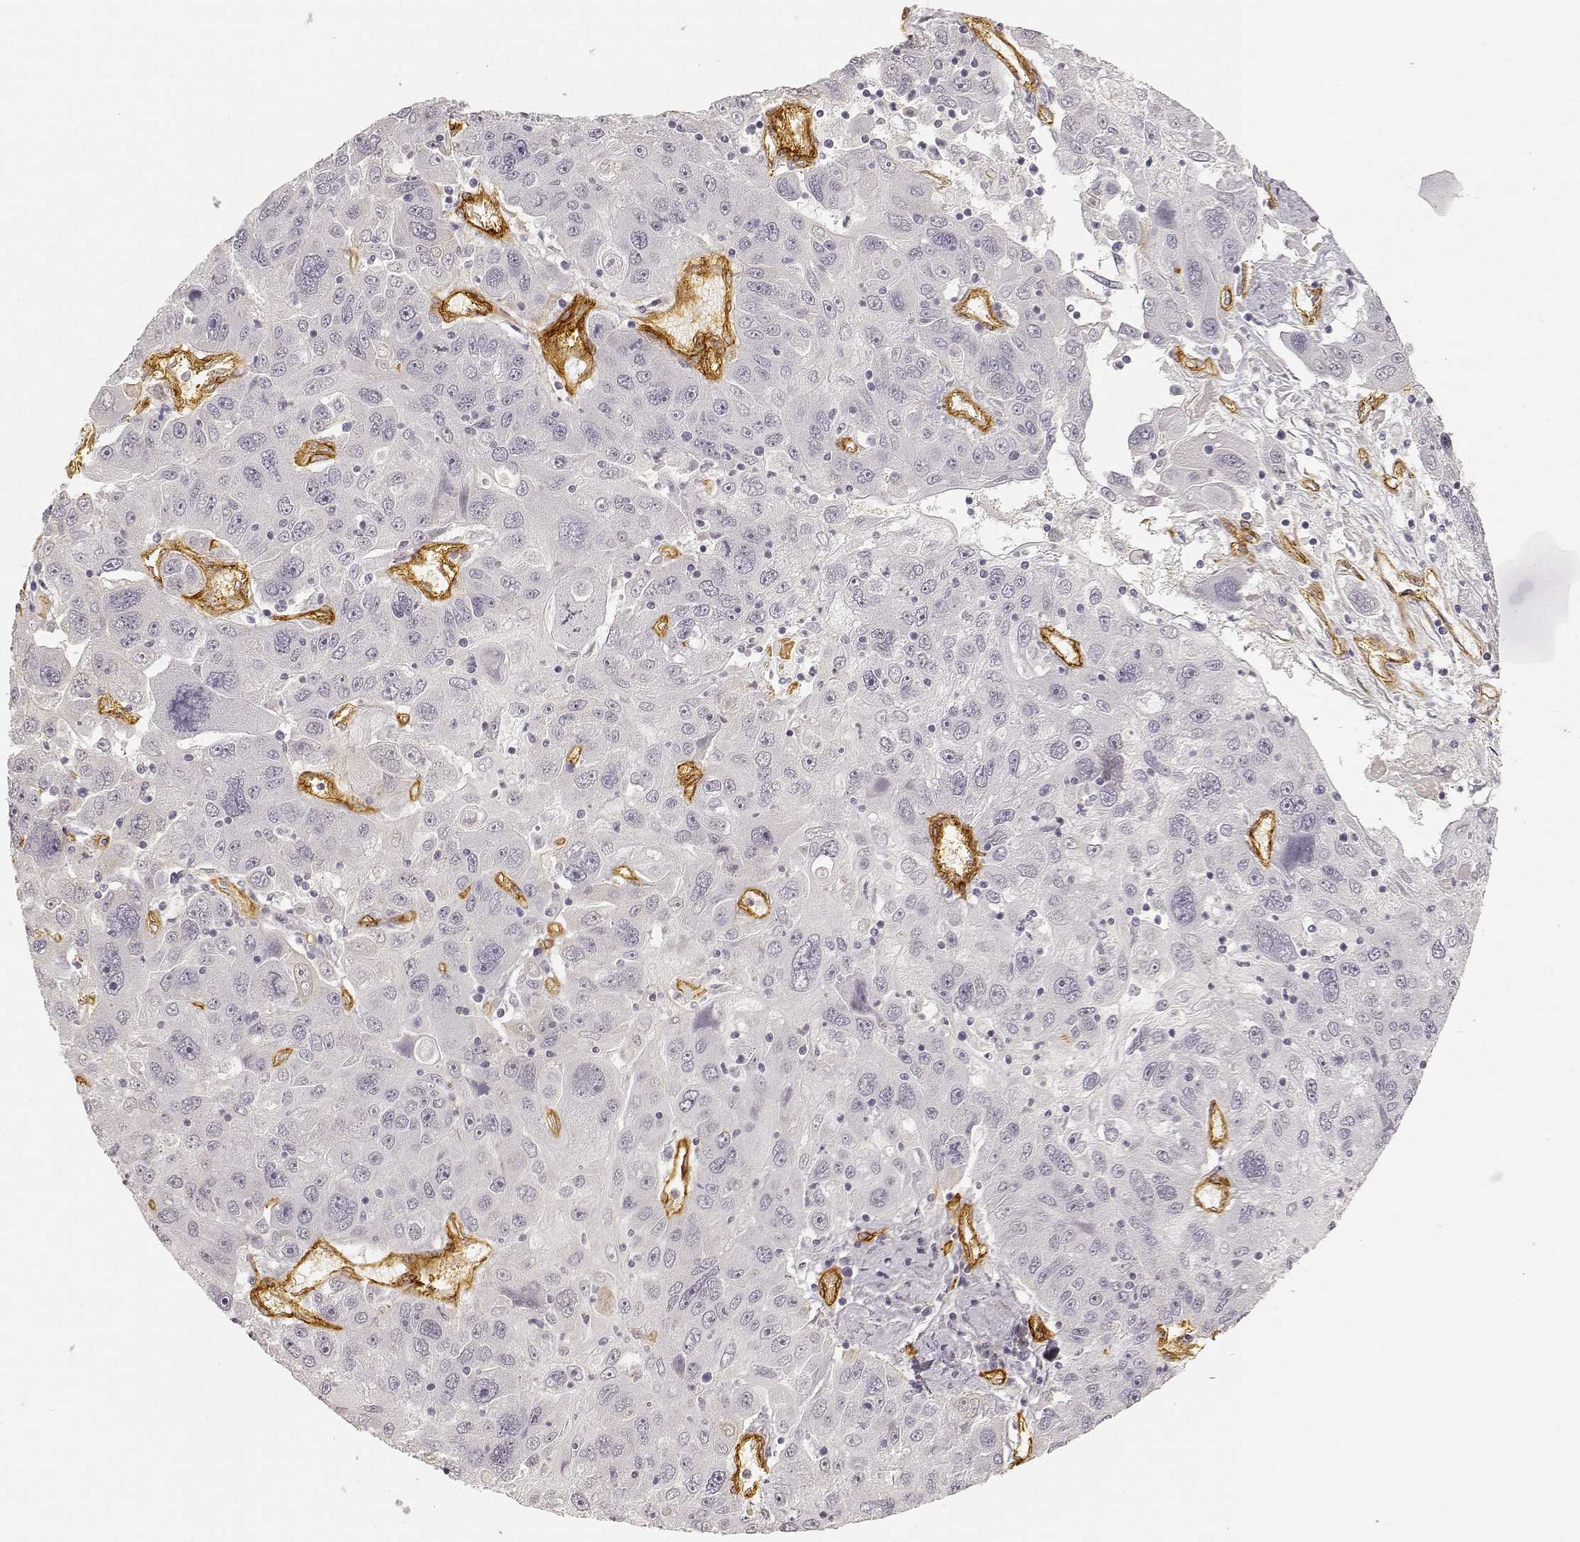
{"staining": {"intensity": "negative", "quantity": "none", "location": "none"}, "tissue": "stomach cancer", "cell_type": "Tumor cells", "image_type": "cancer", "snomed": [{"axis": "morphology", "description": "Adenocarcinoma, NOS"}, {"axis": "topography", "description": "Stomach"}], "caption": "Micrograph shows no significant protein expression in tumor cells of stomach cancer. (Stains: DAB (3,3'-diaminobenzidine) immunohistochemistry with hematoxylin counter stain, Microscopy: brightfield microscopy at high magnification).", "gene": "LAMA4", "patient": {"sex": "male", "age": 56}}